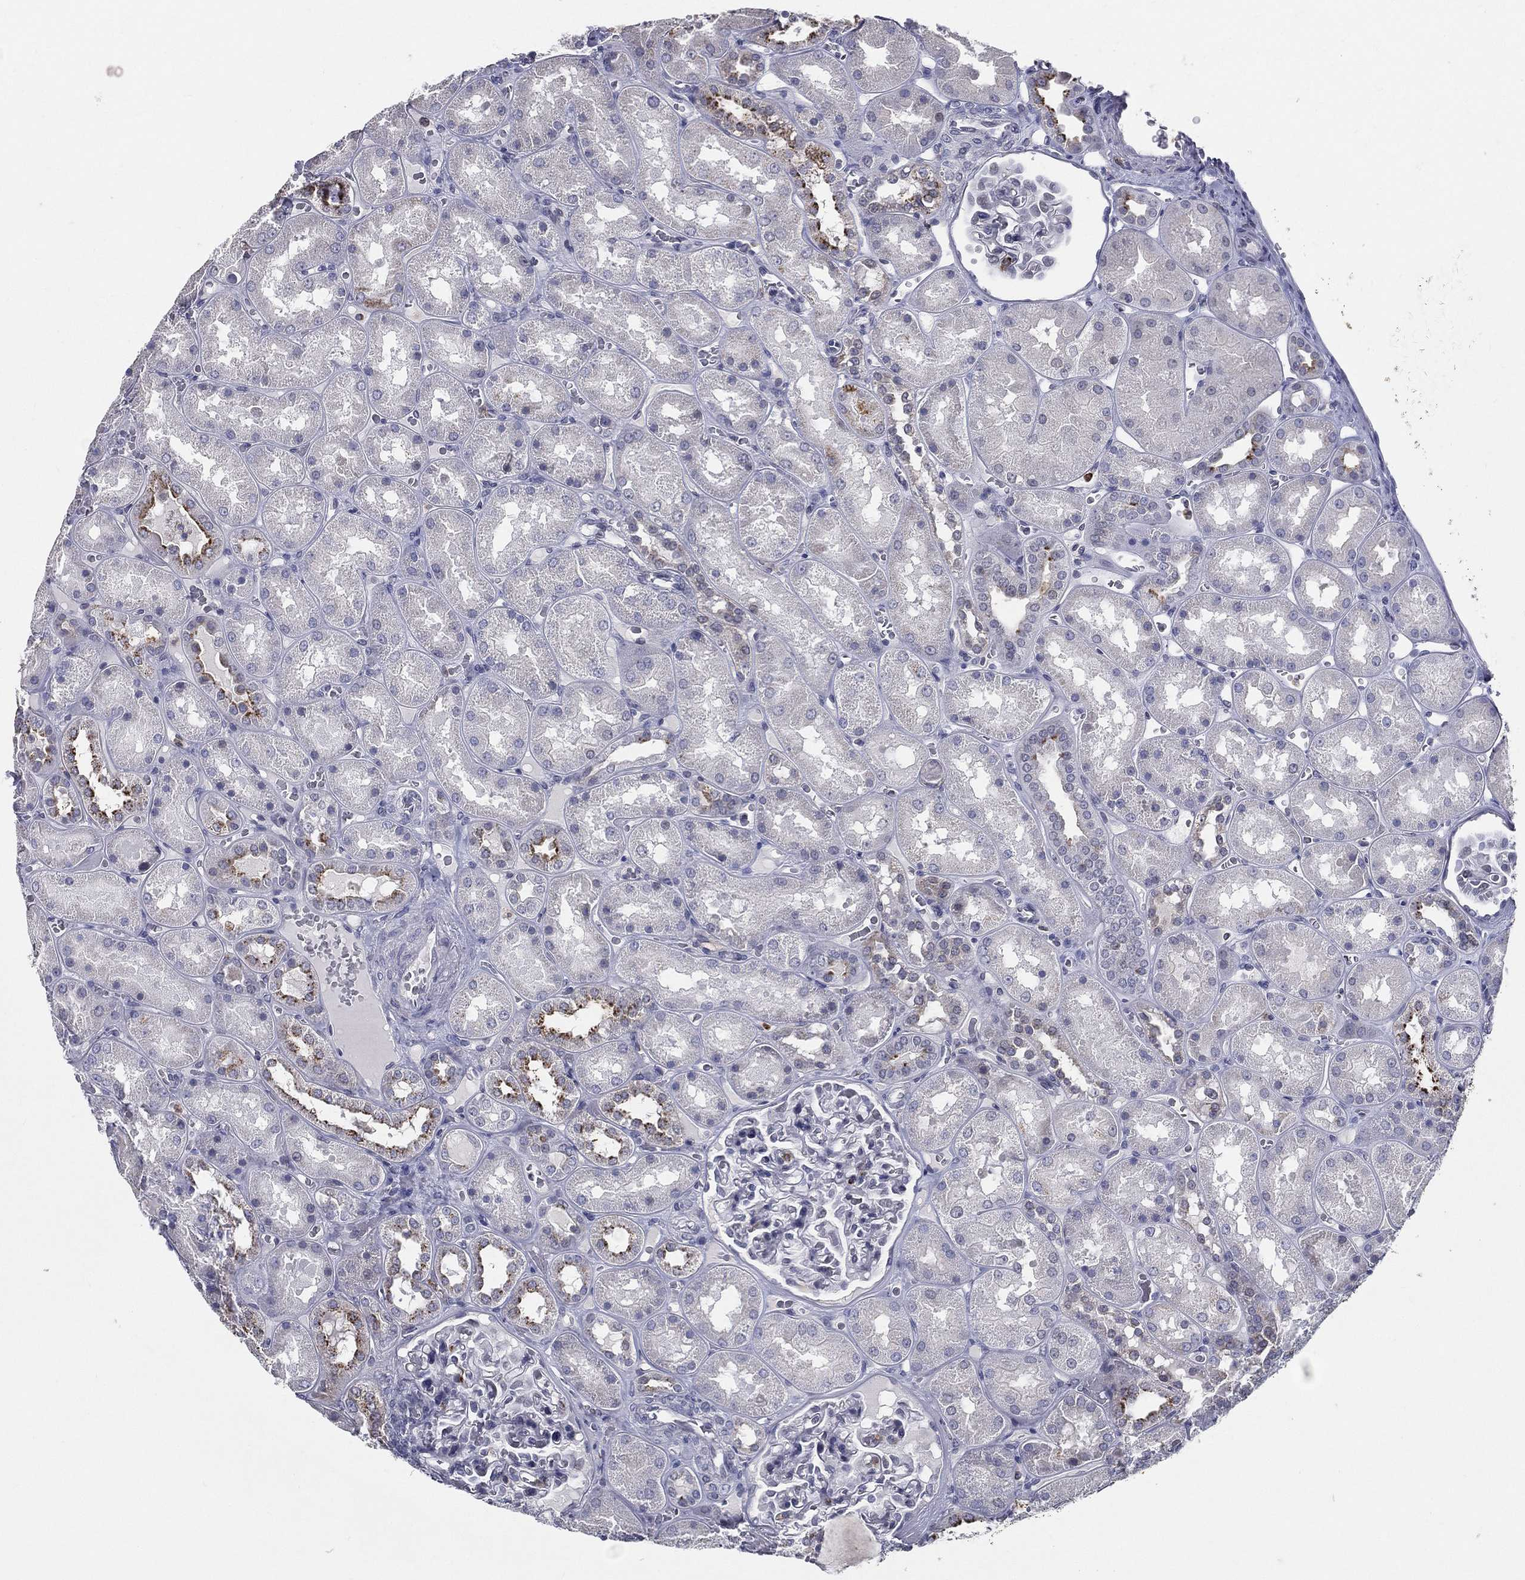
{"staining": {"intensity": "moderate", "quantity": "<25%", "location": "cytoplasmic/membranous"}, "tissue": "kidney", "cell_type": "Cells in glomeruli", "image_type": "normal", "snomed": [{"axis": "morphology", "description": "Normal tissue, NOS"}, {"axis": "topography", "description": "Kidney"}], "caption": "Kidney stained for a protein displays moderate cytoplasmic/membranous positivity in cells in glomeruli. (DAB (3,3'-diaminobenzidine) = brown stain, brightfield microscopy at high magnification).", "gene": "EVI2B", "patient": {"sex": "male", "age": 73}}